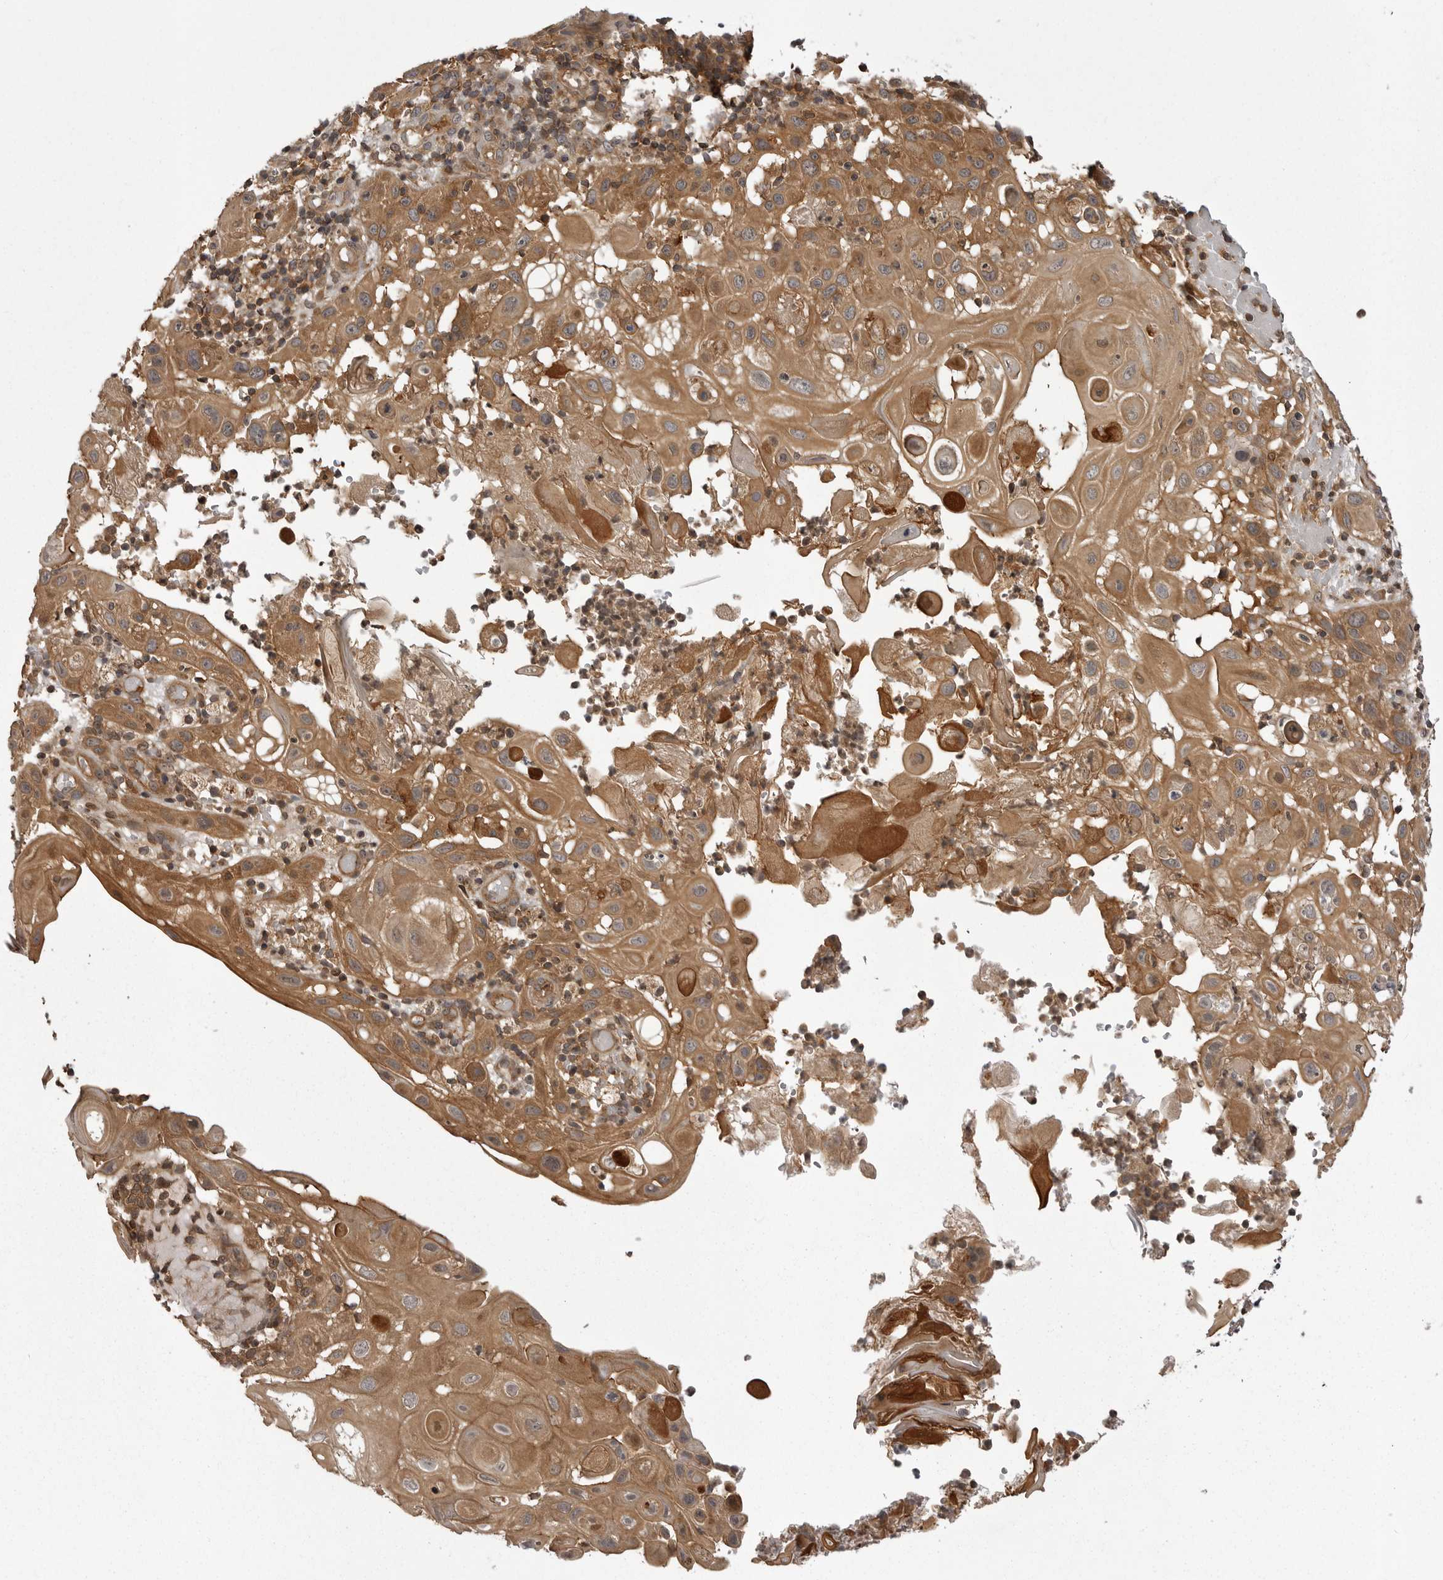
{"staining": {"intensity": "moderate", "quantity": ">75%", "location": "cytoplasmic/membranous"}, "tissue": "skin cancer", "cell_type": "Tumor cells", "image_type": "cancer", "snomed": [{"axis": "morphology", "description": "Normal tissue, NOS"}, {"axis": "morphology", "description": "Squamous cell carcinoma, NOS"}, {"axis": "topography", "description": "Skin"}], "caption": "This is an image of immunohistochemistry (IHC) staining of skin cancer (squamous cell carcinoma), which shows moderate positivity in the cytoplasmic/membranous of tumor cells.", "gene": "STK24", "patient": {"sex": "female", "age": 96}}